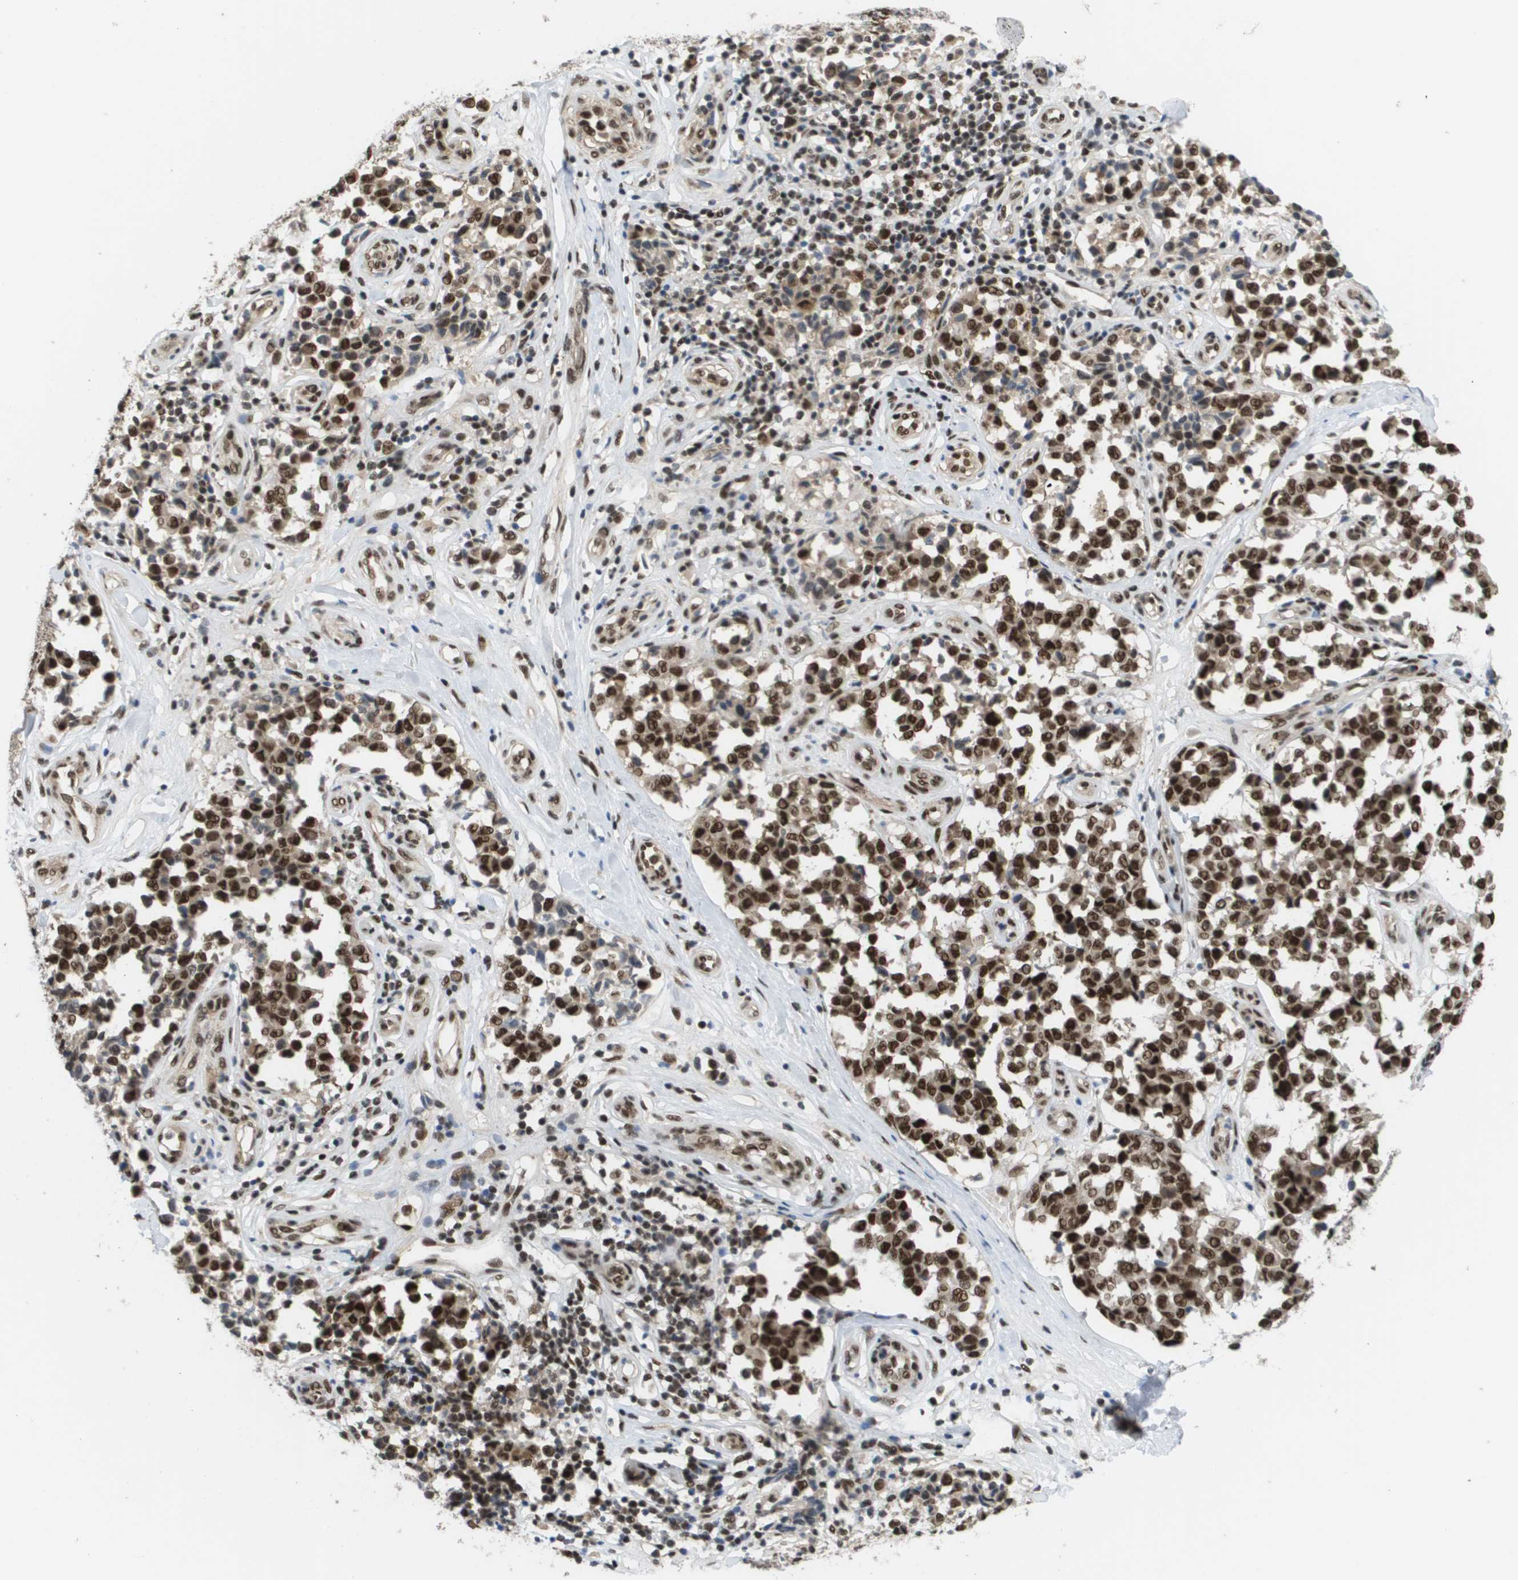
{"staining": {"intensity": "strong", "quantity": ">75%", "location": "nuclear"}, "tissue": "melanoma", "cell_type": "Tumor cells", "image_type": "cancer", "snomed": [{"axis": "morphology", "description": "Malignant melanoma, NOS"}, {"axis": "topography", "description": "Skin"}], "caption": "Malignant melanoma was stained to show a protein in brown. There is high levels of strong nuclear expression in about >75% of tumor cells.", "gene": "PRCC", "patient": {"sex": "female", "age": 64}}